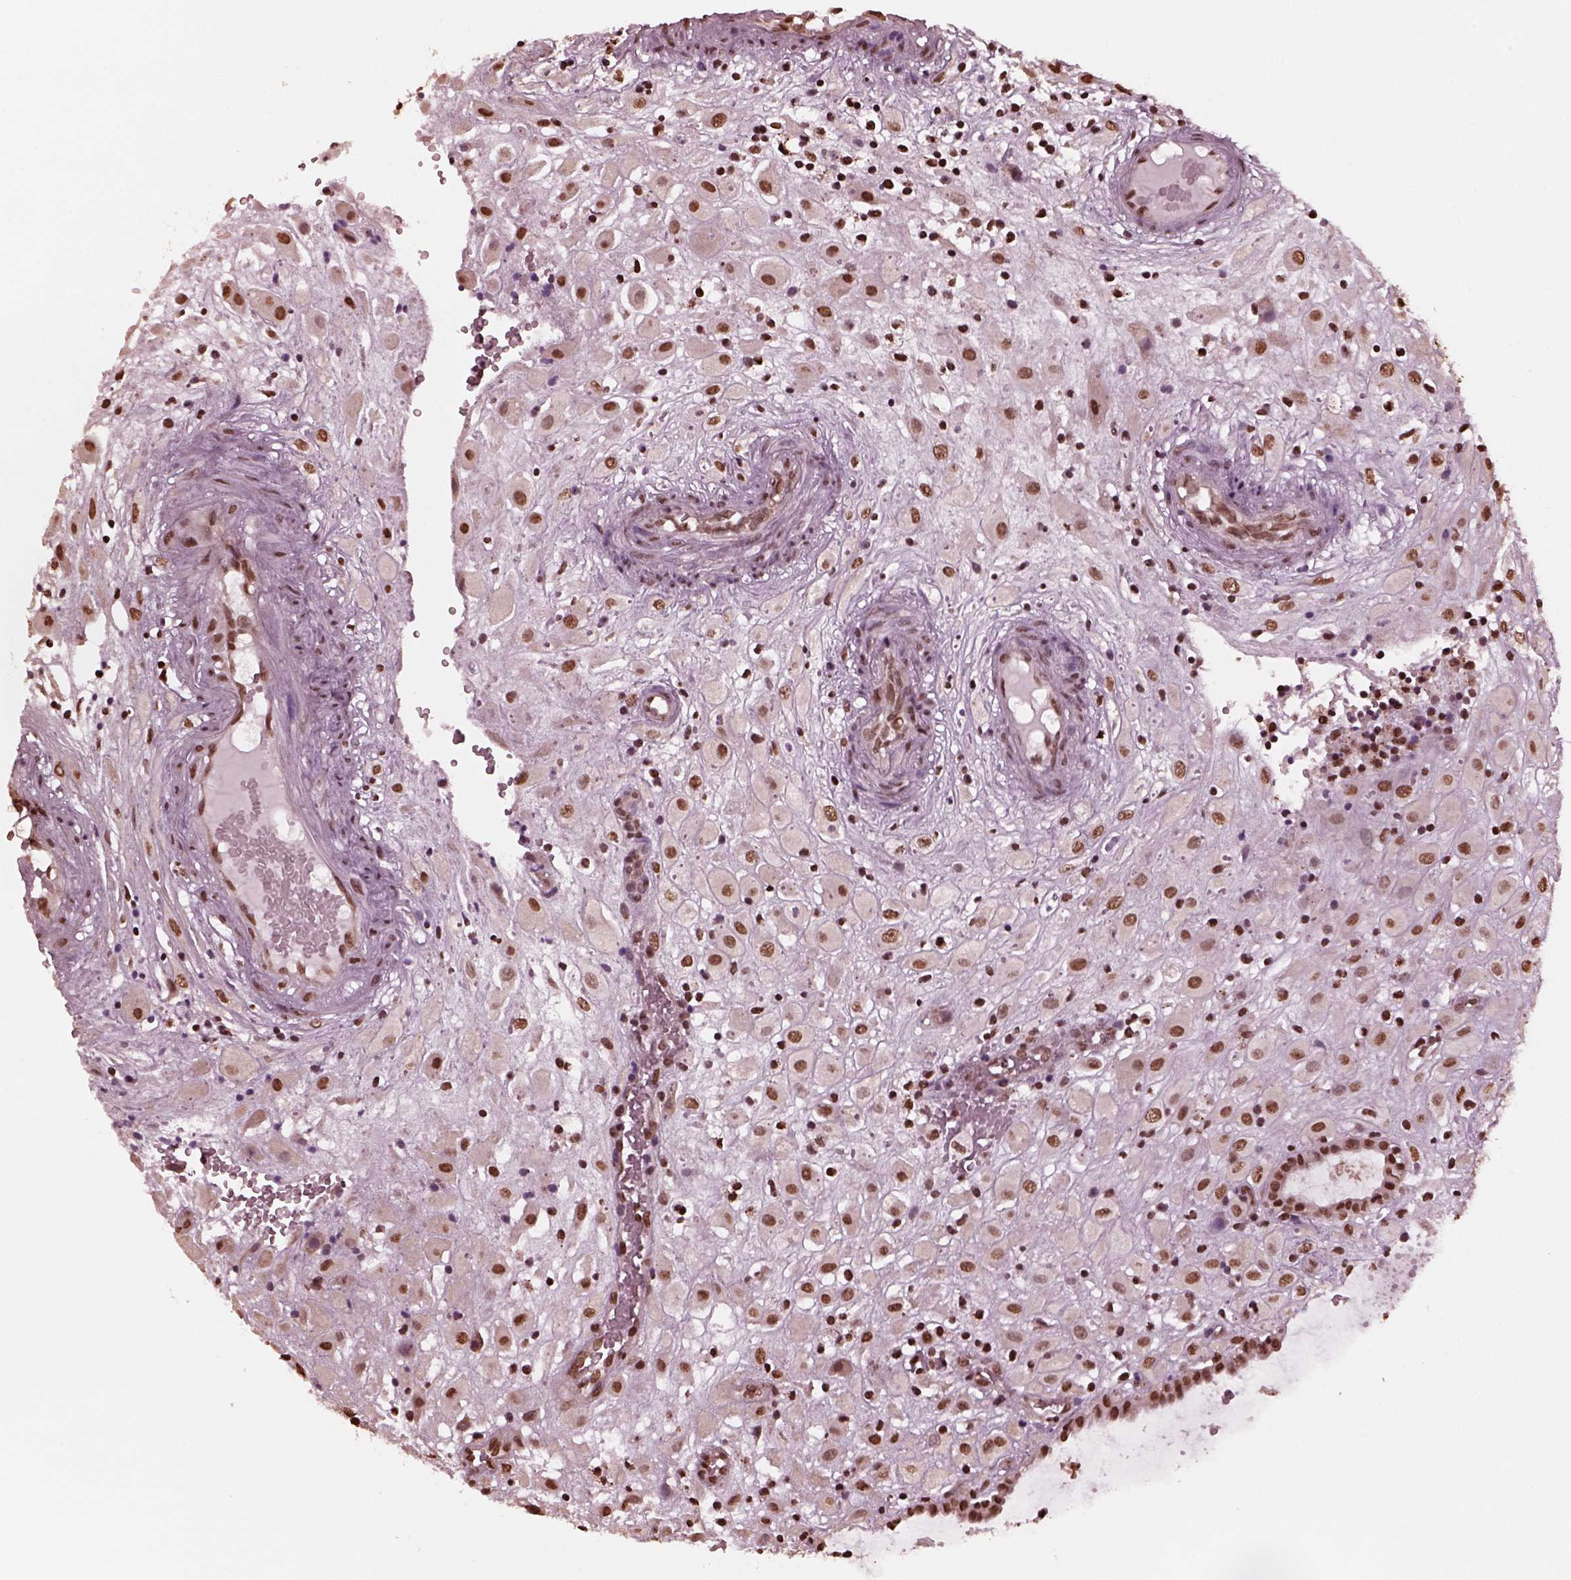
{"staining": {"intensity": "strong", "quantity": "25%-75%", "location": "nuclear"}, "tissue": "placenta", "cell_type": "Decidual cells", "image_type": "normal", "snomed": [{"axis": "morphology", "description": "Normal tissue, NOS"}, {"axis": "topography", "description": "Placenta"}], "caption": "Immunohistochemical staining of normal human placenta demonstrates strong nuclear protein staining in approximately 25%-75% of decidual cells.", "gene": "NSD1", "patient": {"sex": "female", "age": 24}}